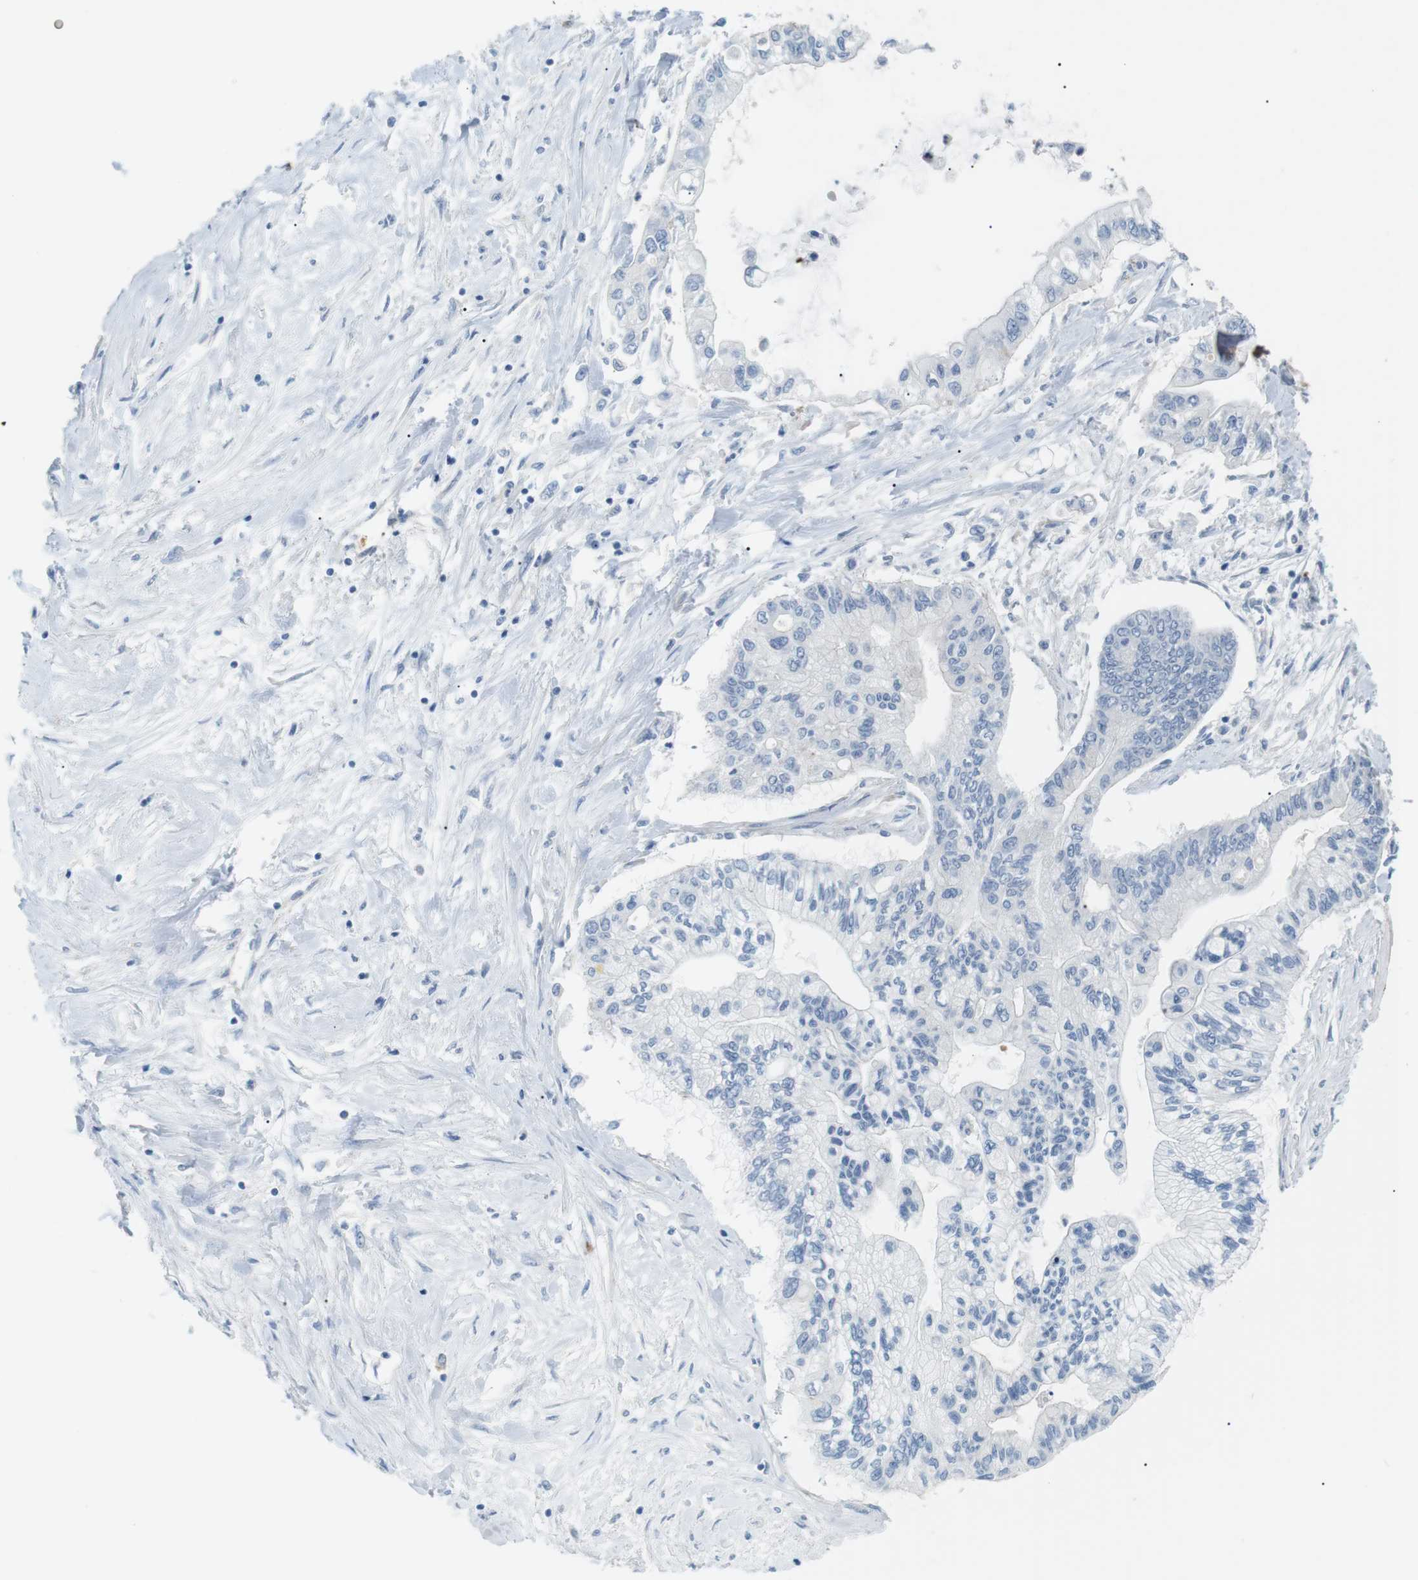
{"staining": {"intensity": "negative", "quantity": "none", "location": "none"}, "tissue": "pancreatic cancer", "cell_type": "Tumor cells", "image_type": "cancer", "snomed": [{"axis": "morphology", "description": "Adenocarcinoma, NOS"}, {"axis": "topography", "description": "Pancreas"}], "caption": "Tumor cells show no significant expression in pancreatic adenocarcinoma.", "gene": "ADCY10", "patient": {"sex": "female", "age": 77}}